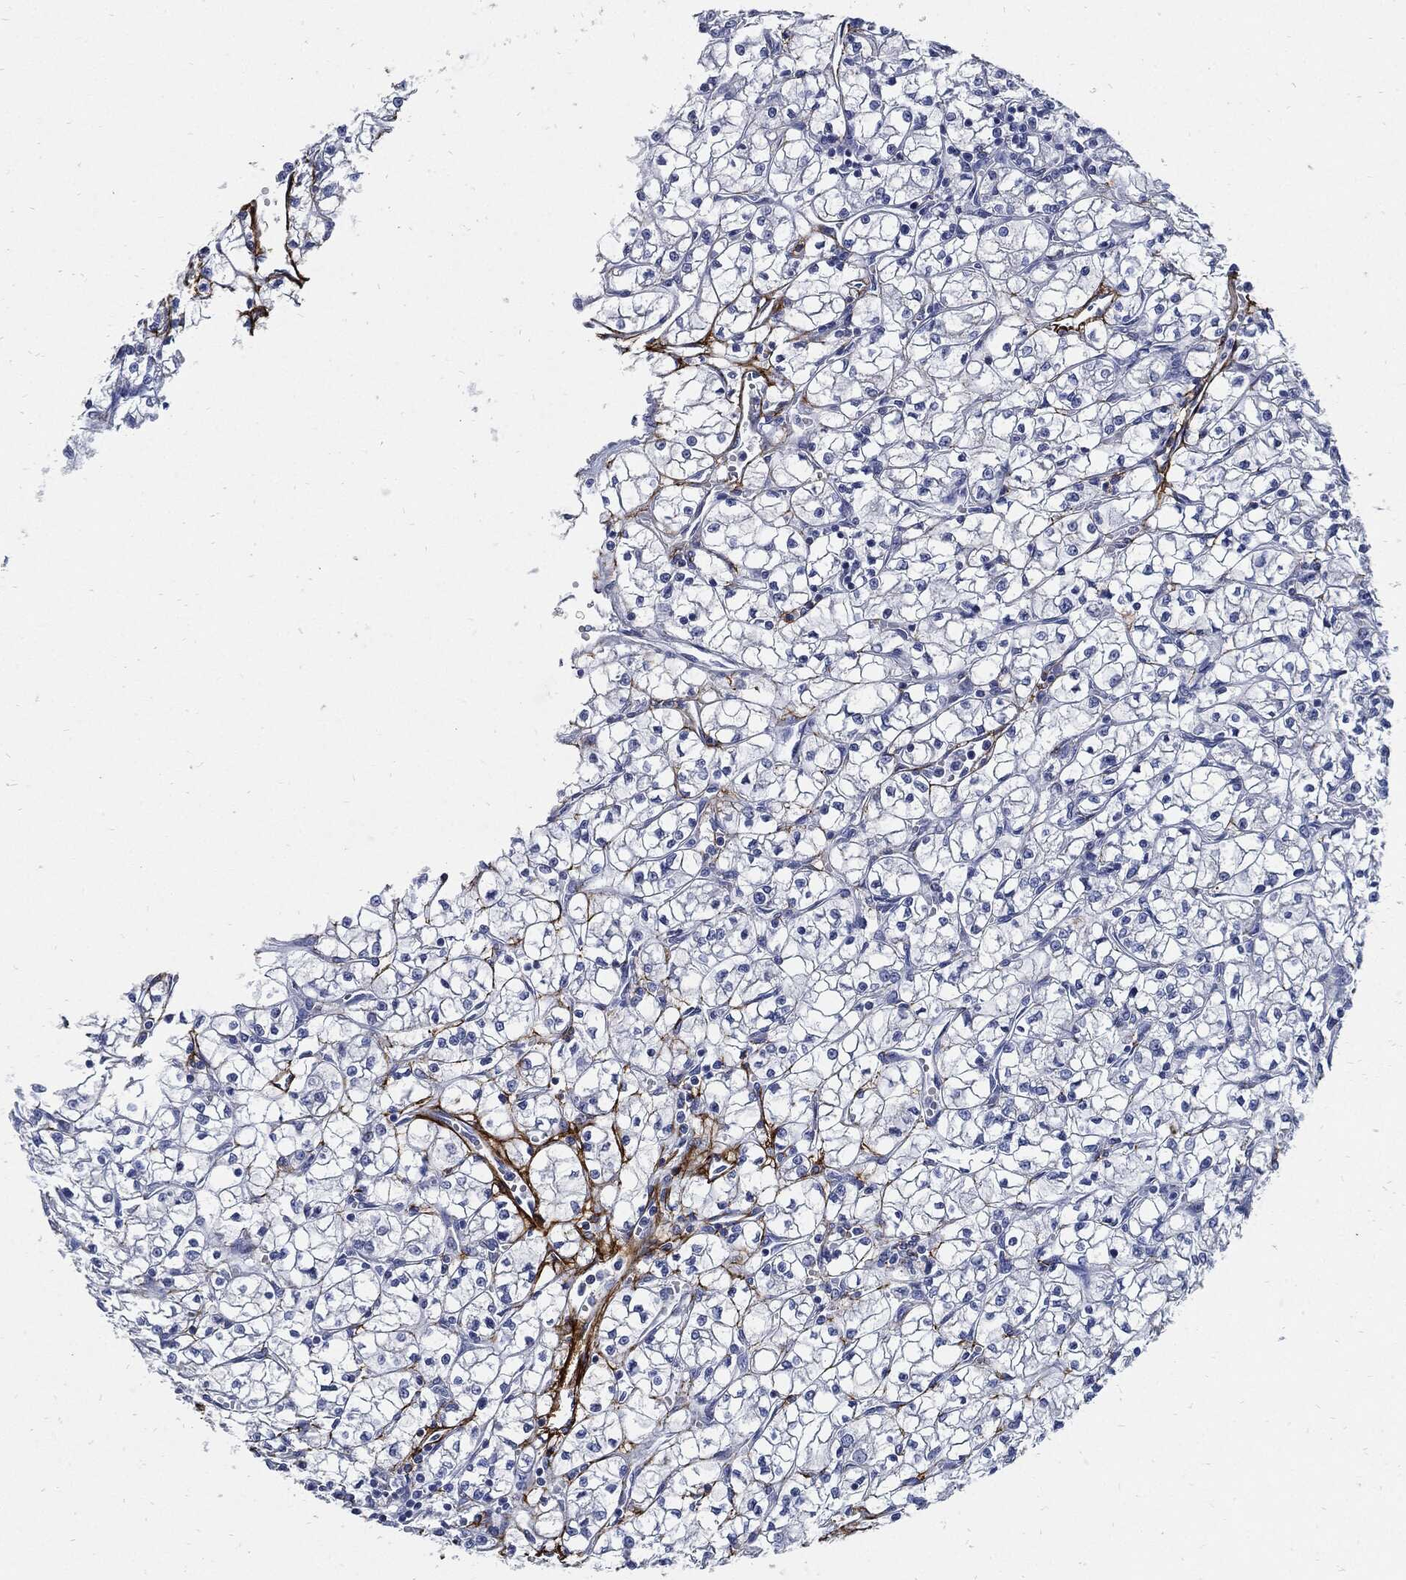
{"staining": {"intensity": "negative", "quantity": "none", "location": "none"}, "tissue": "renal cancer", "cell_type": "Tumor cells", "image_type": "cancer", "snomed": [{"axis": "morphology", "description": "Adenocarcinoma, NOS"}, {"axis": "topography", "description": "Kidney"}], "caption": "Renal cancer was stained to show a protein in brown. There is no significant staining in tumor cells. The staining is performed using DAB (3,3'-diaminobenzidine) brown chromogen with nuclei counter-stained in using hematoxylin.", "gene": "FBN1", "patient": {"sex": "female", "age": 64}}